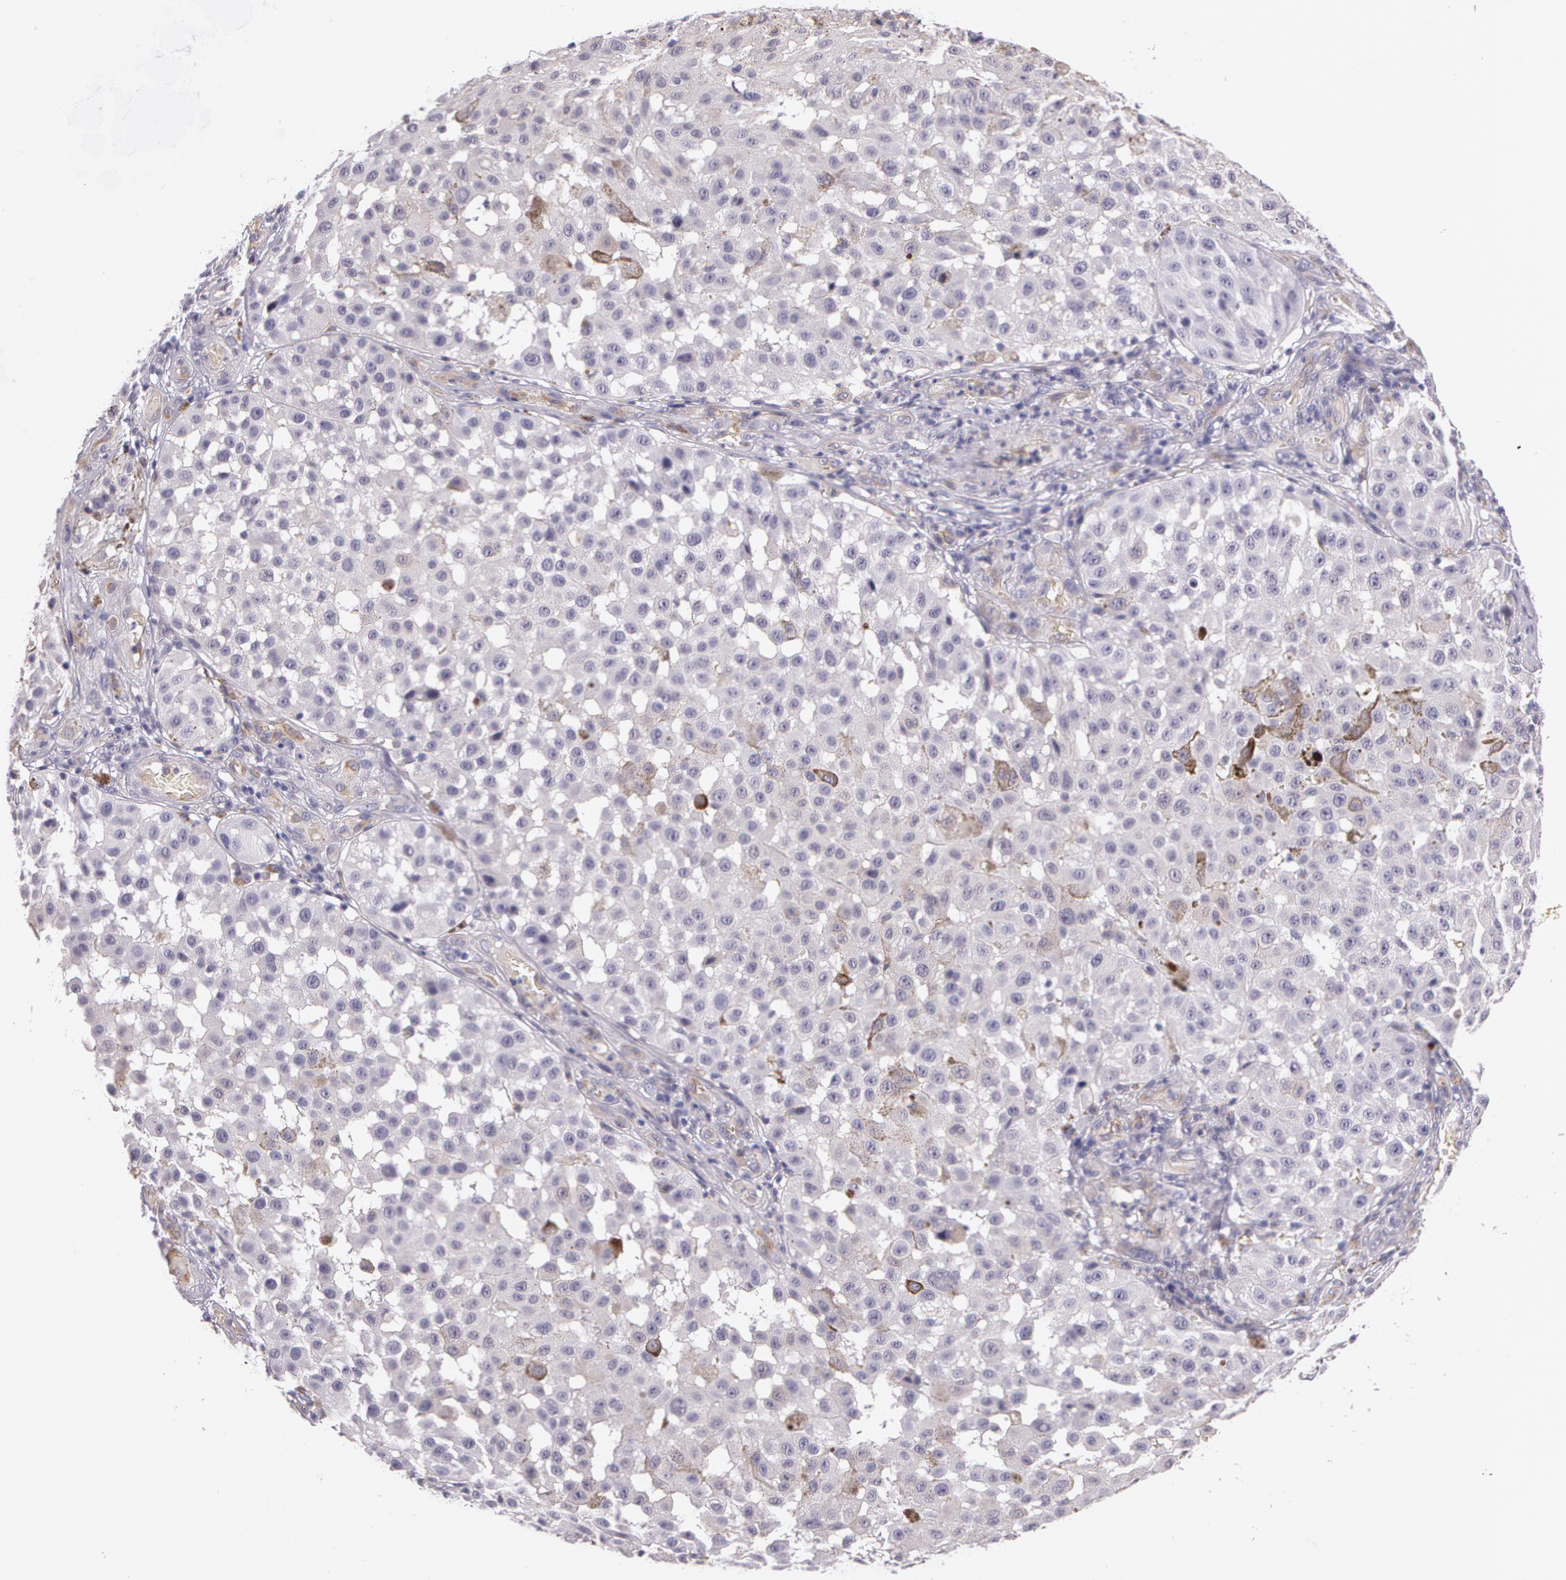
{"staining": {"intensity": "moderate", "quantity": "<25%", "location": "cytoplasmic/membranous"}, "tissue": "melanoma", "cell_type": "Tumor cells", "image_type": "cancer", "snomed": [{"axis": "morphology", "description": "Malignant melanoma, NOS"}, {"axis": "topography", "description": "Skin"}], "caption": "An image of malignant melanoma stained for a protein reveals moderate cytoplasmic/membranous brown staining in tumor cells.", "gene": "APP", "patient": {"sex": "female", "age": 64}}